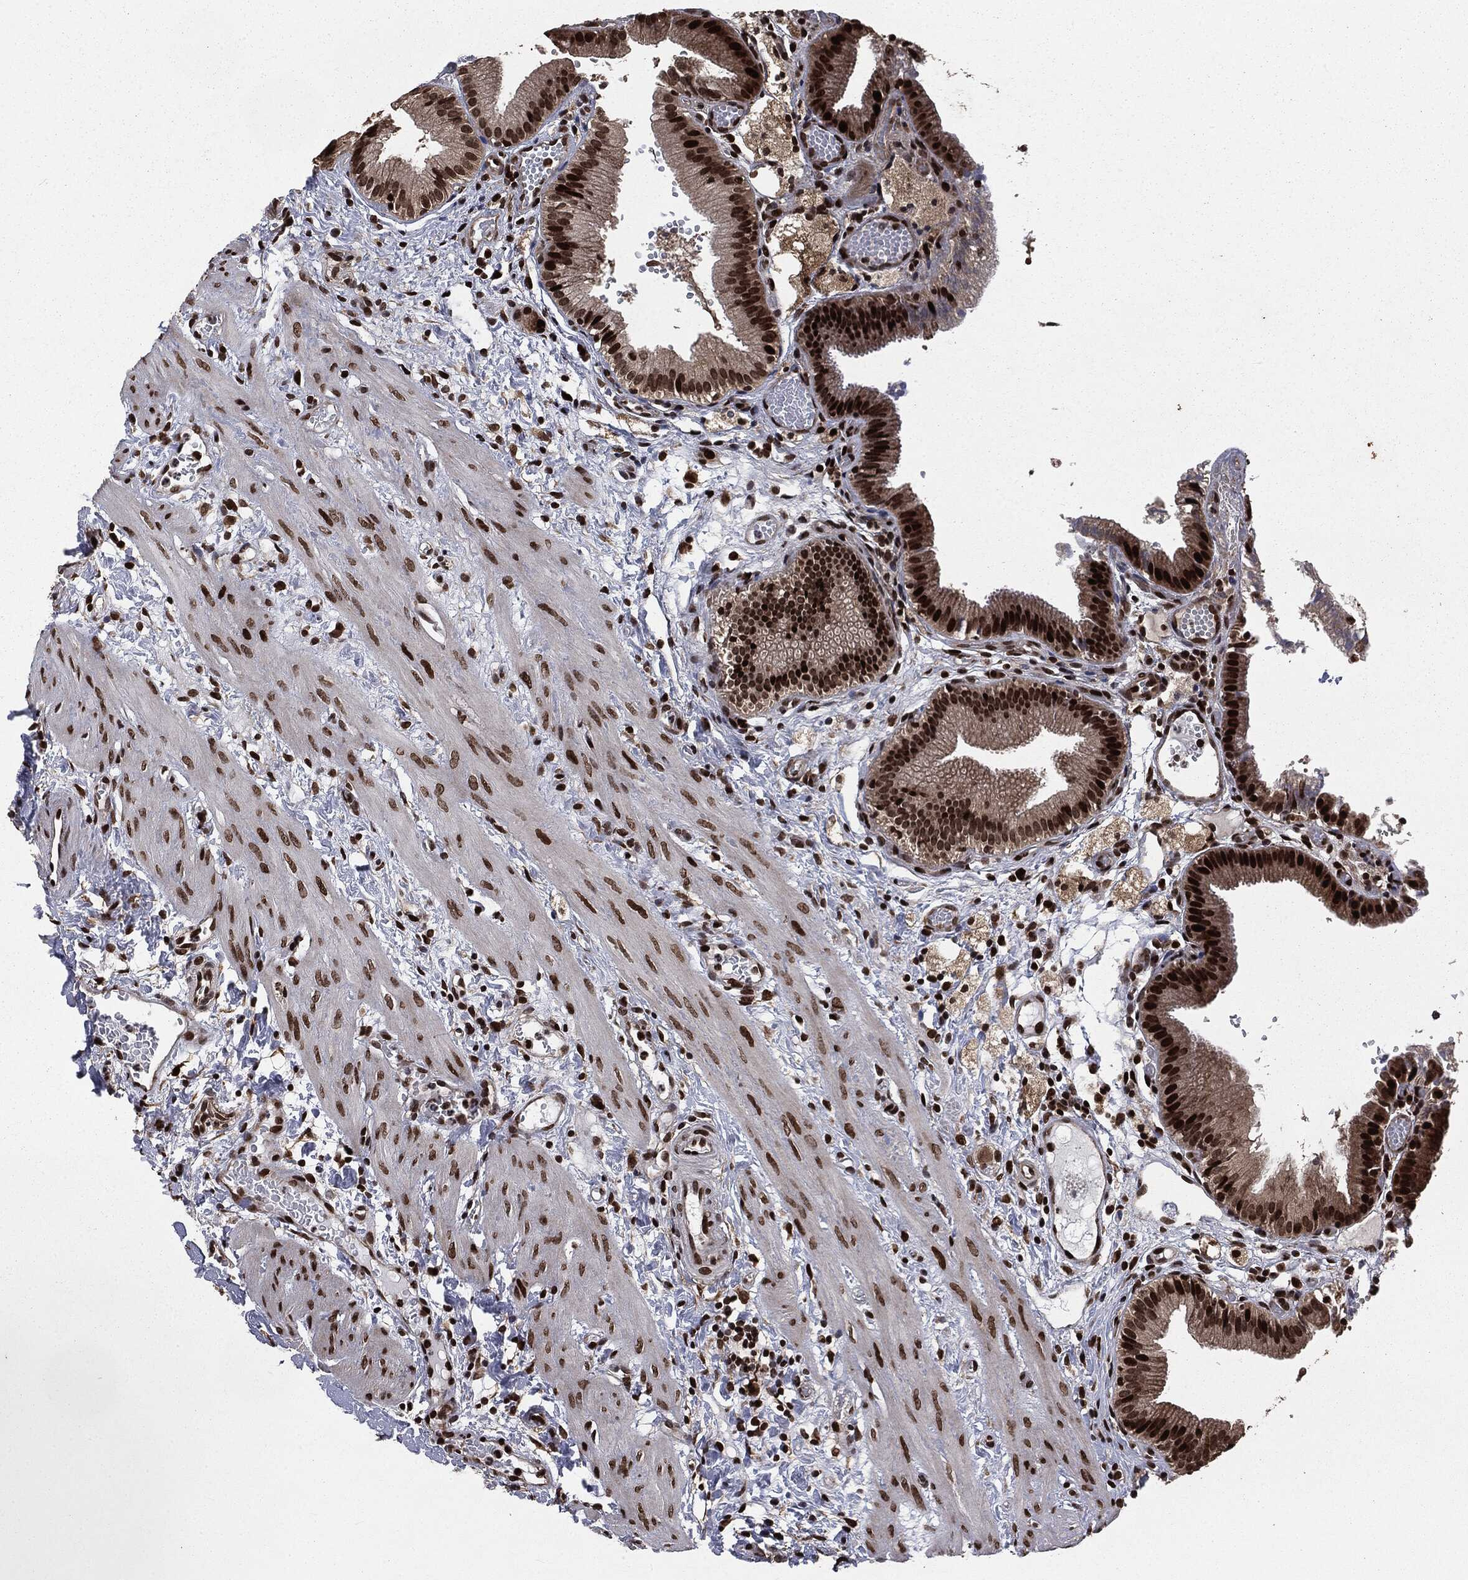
{"staining": {"intensity": "strong", "quantity": ">75%", "location": "nuclear"}, "tissue": "gallbladder", "cell_type": "Glandular cells", "image_type": "normal", "snomed": [{"axis": "morphology", "description": "Normal tissue, NOS"}, {"axis": "topography", "description": "Gallbladder"}], "caption": "DAB (3,3'-diaminobenzidine) immunohistochemical staining of benign gallbladder exhibits strong nuclear protein expression in approximately >75% of glandular cells. (DAB (3,3'-diaminobenzidine) IHC, brown staining for protein, blue staining for nuclei).", "gene": "DVL2", "patient": {"sex": "female", "age": 24}}